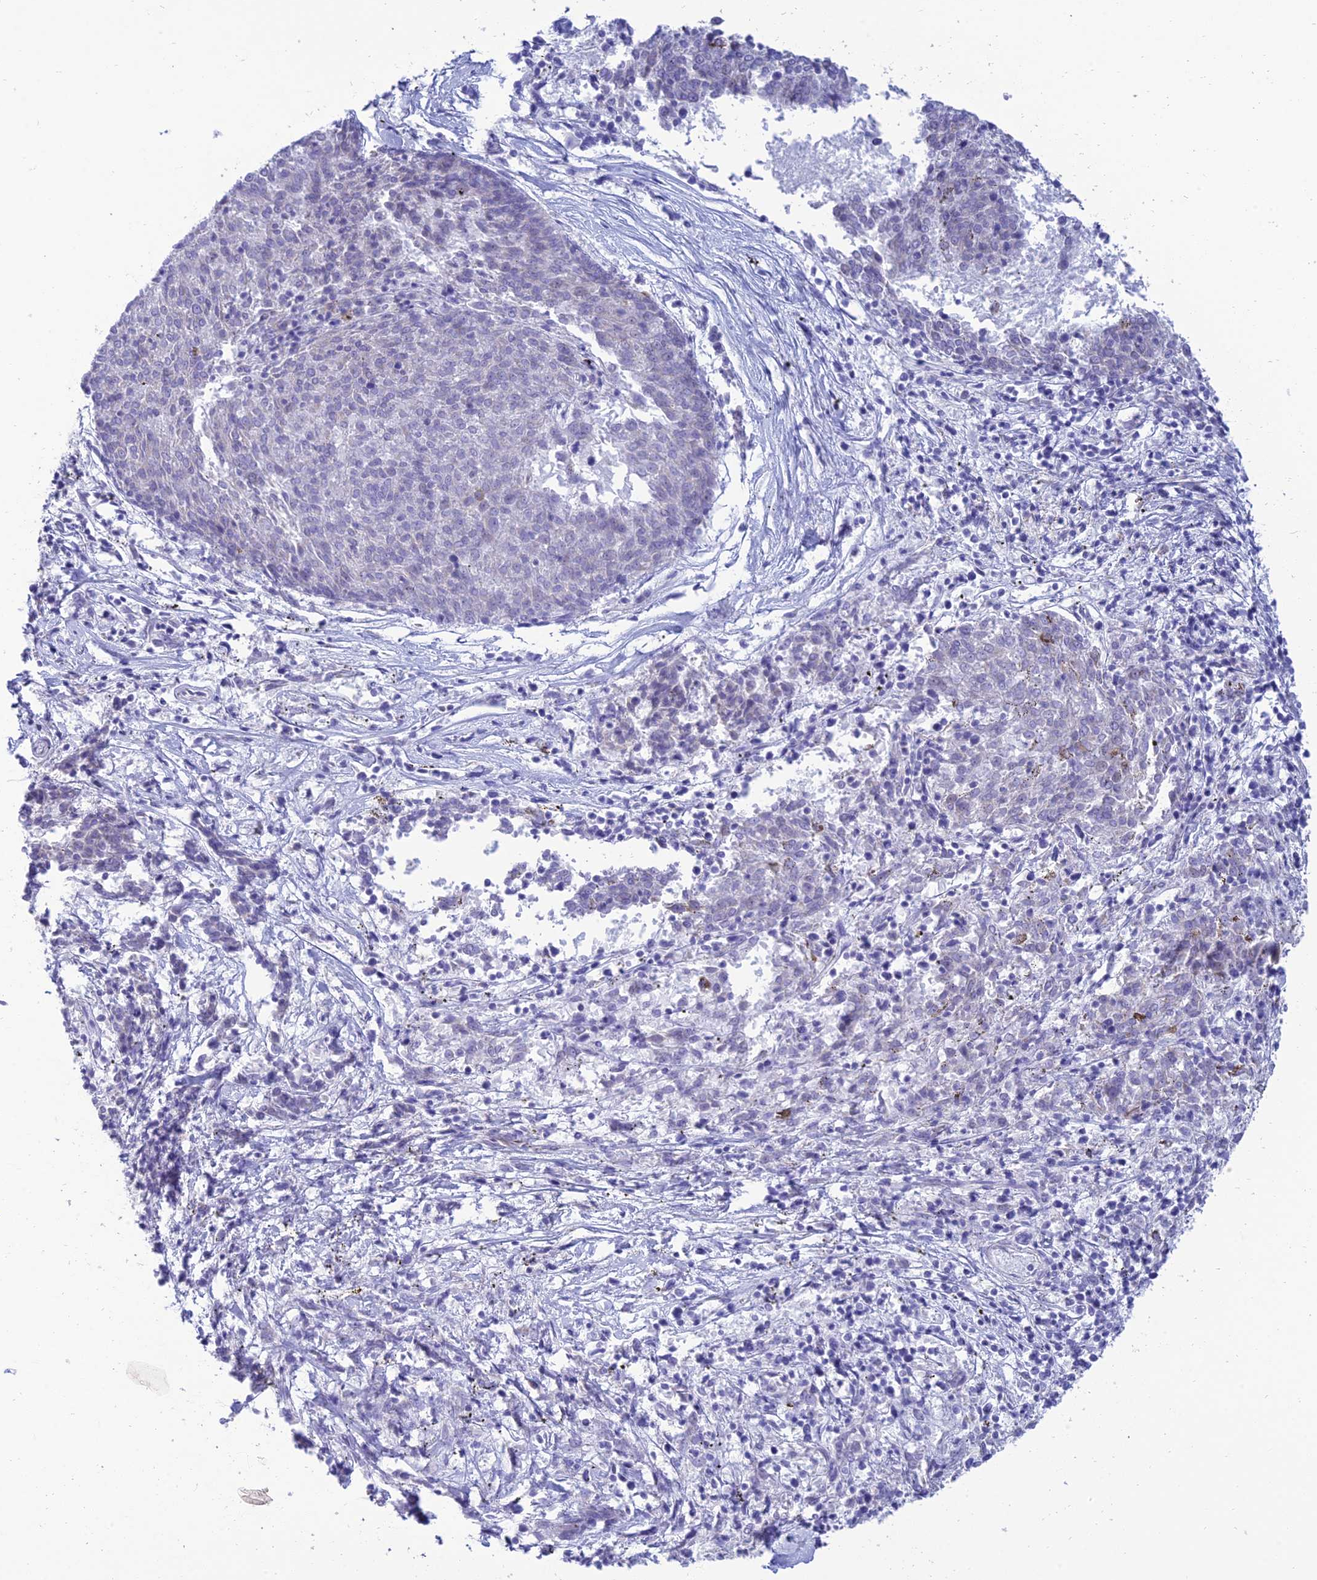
{"staining": {"intensity": "negative", "quantity": "none", "location": "none"}, "tissue": "melanoma", "cell_type": "Tumor cells", "image_type": "cancer", "snomed": [{"axis": "morphology", "description": "Malignant melanoma, NOS"}, {"axis": "topography", "description": "Skin"}], "caption": "A high-resolution photomicrograph shows IHC staining of malignant melanoma, which displays no significant staining in tumor cells. (DAB IHC, high magnification).", "gene": "MAL2", "patient": {"sex": "female", "age": 72}}